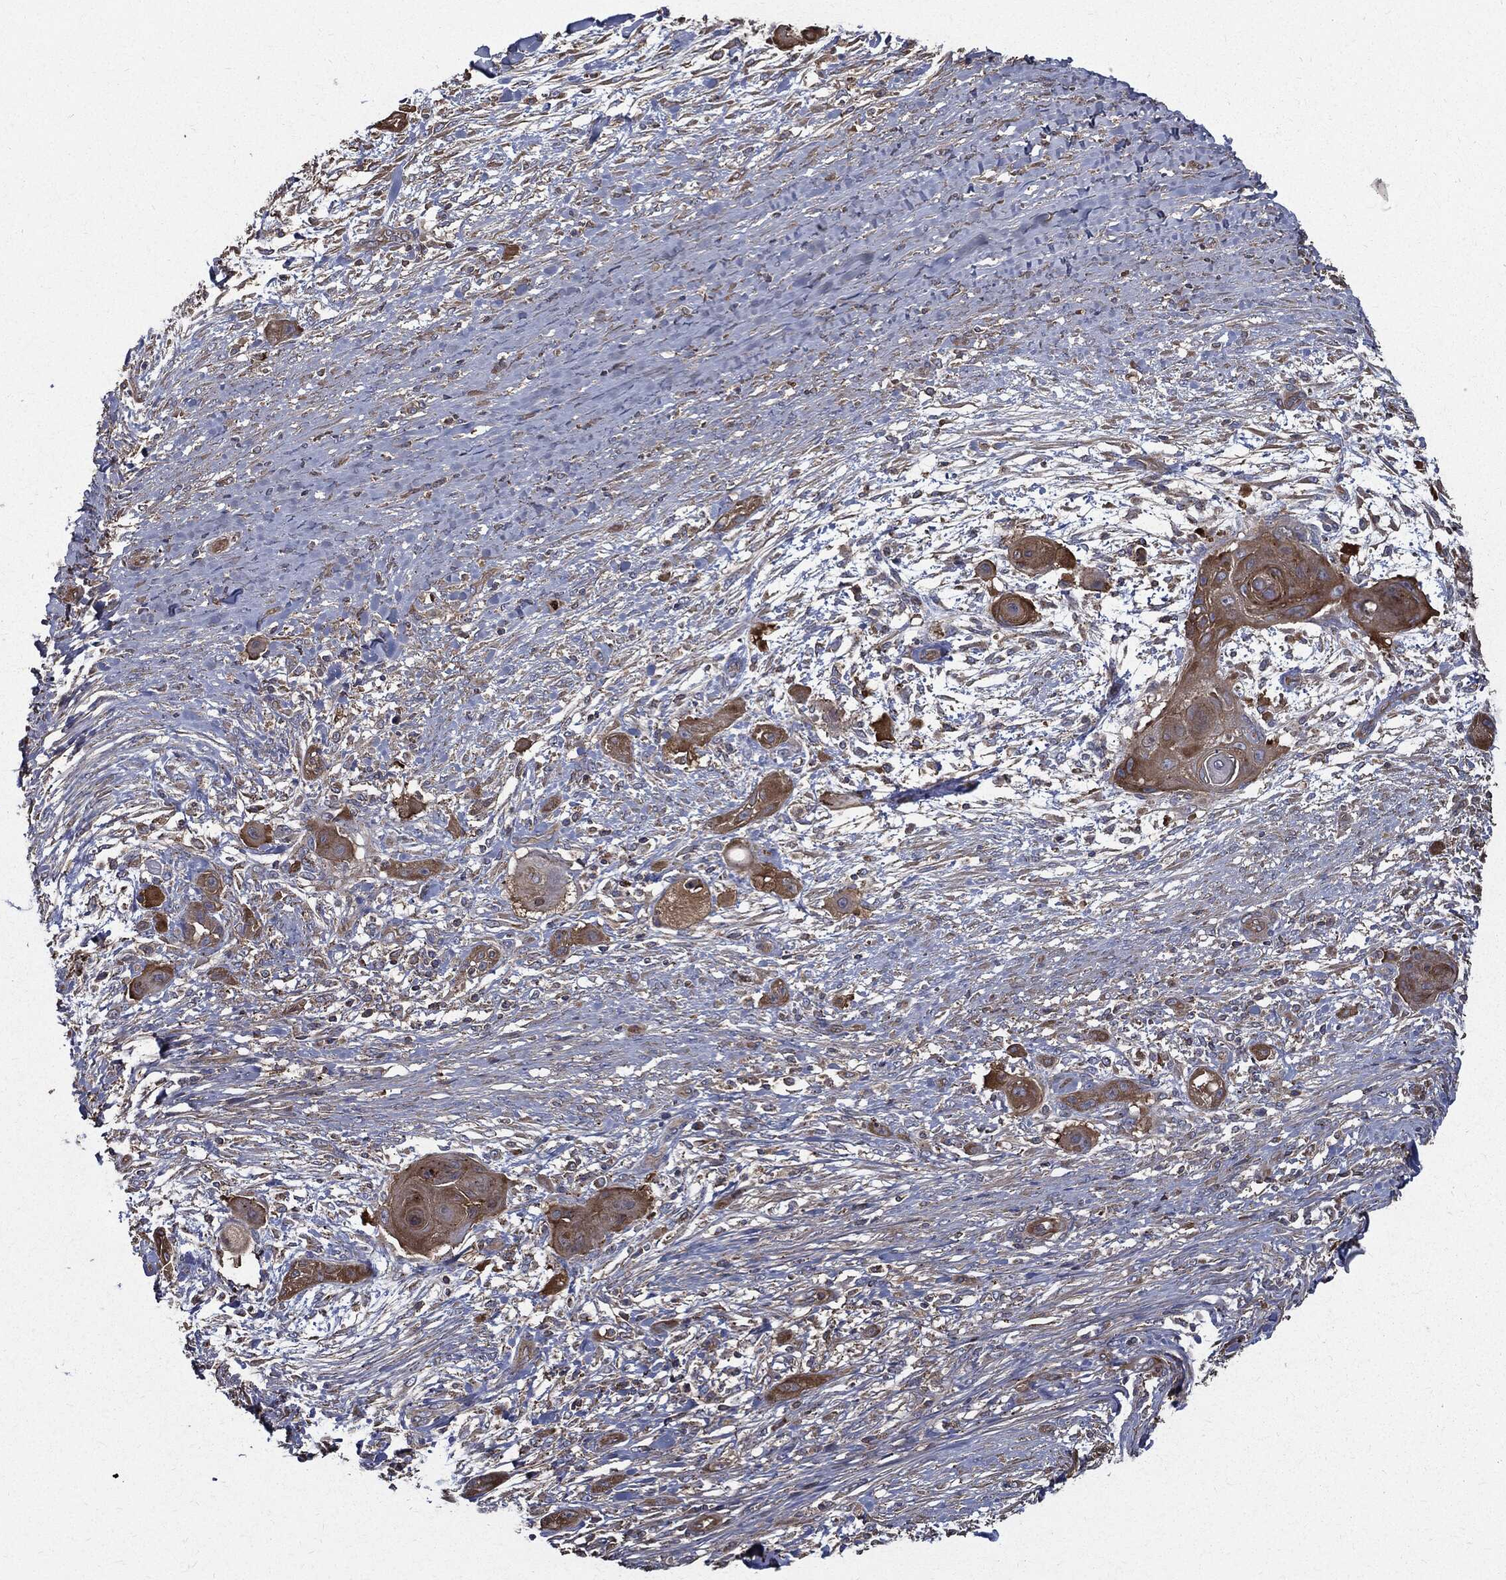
{"staining": {"intensity": "moderate", "quantity": "25%-75%", "location": "cytoplasmic/membranous"}, "tissue": "skin cancer", "cell_type": "Tumor cells", "image_type": "cancer", "snomed": [{"axis": "morphology", "description": "Squamous cell carcinoma, NOS"}, {"axis": "topography", "description": "Skin"}], "caption": "There is medium levels of moderate cytoplasmic/membranous positivity in tumor cells of skin squamous cell carcinoma, as demonstrated by immunohistochemical staining (brown color).", "gene": "PDCD6IP", "patient": {"sex": "male", "age": 62}}